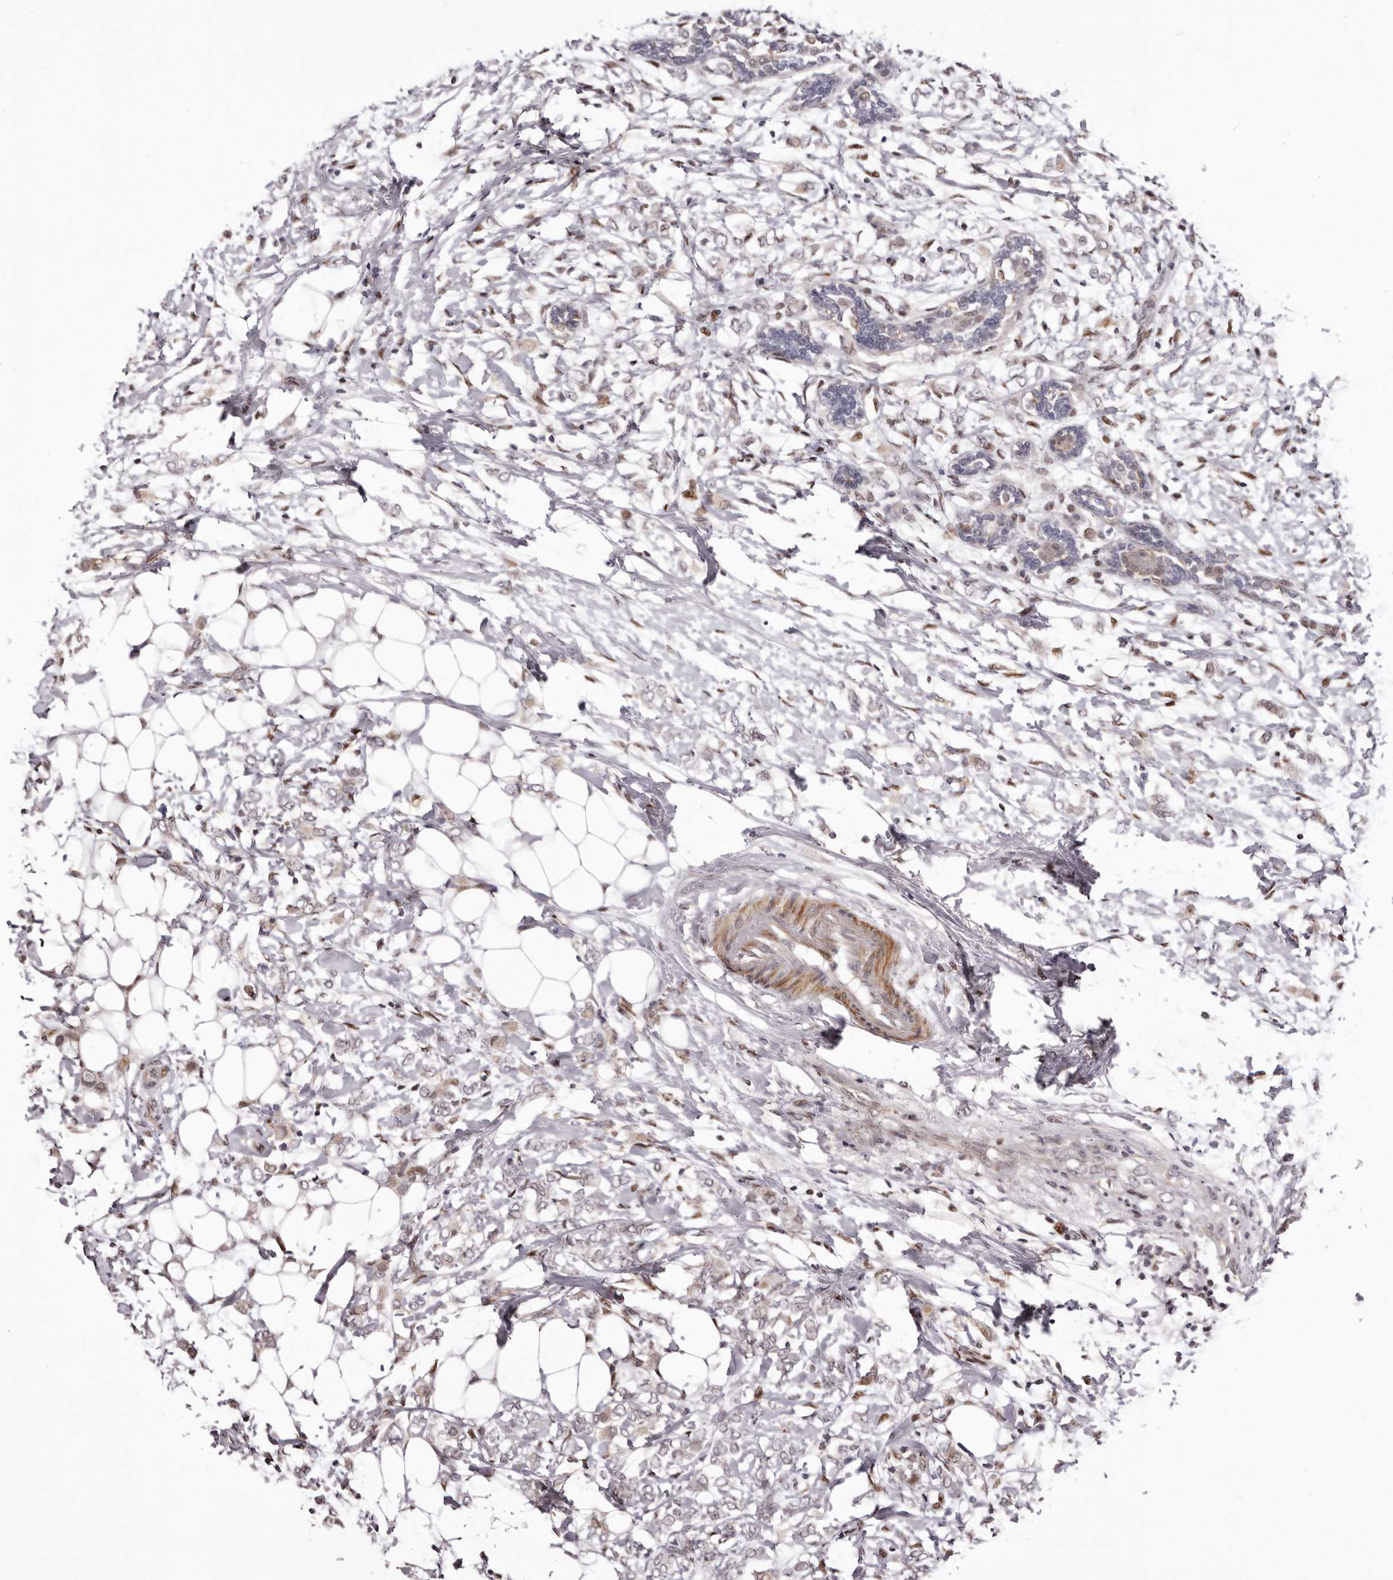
{"staining": {"intensity": "weak", "quantity": "25%-75%", "location": "cytoplasmic/membranous,nuclear"}, "tissue": "breast cancer", "cell_type": "Tumor cells", "image_type": "cancer", "snomed": [{"axis": "morphology", "description": "Normal tissue, NOS"}, {"axis": "morphology", "description": "Lobular carcinoma"}, {"axis": "topography", "description": "Breast"}], "caption": "Breast lobular carcinoma tissue exhibits weak cytoplasmic/membranous and nuclear expression in approximately 25%-75% of tumor cells (IHC, brightfield microscopy, high magnification).", "gene": "FBXO5", "patient": {"sex": "female", "age": 47}}